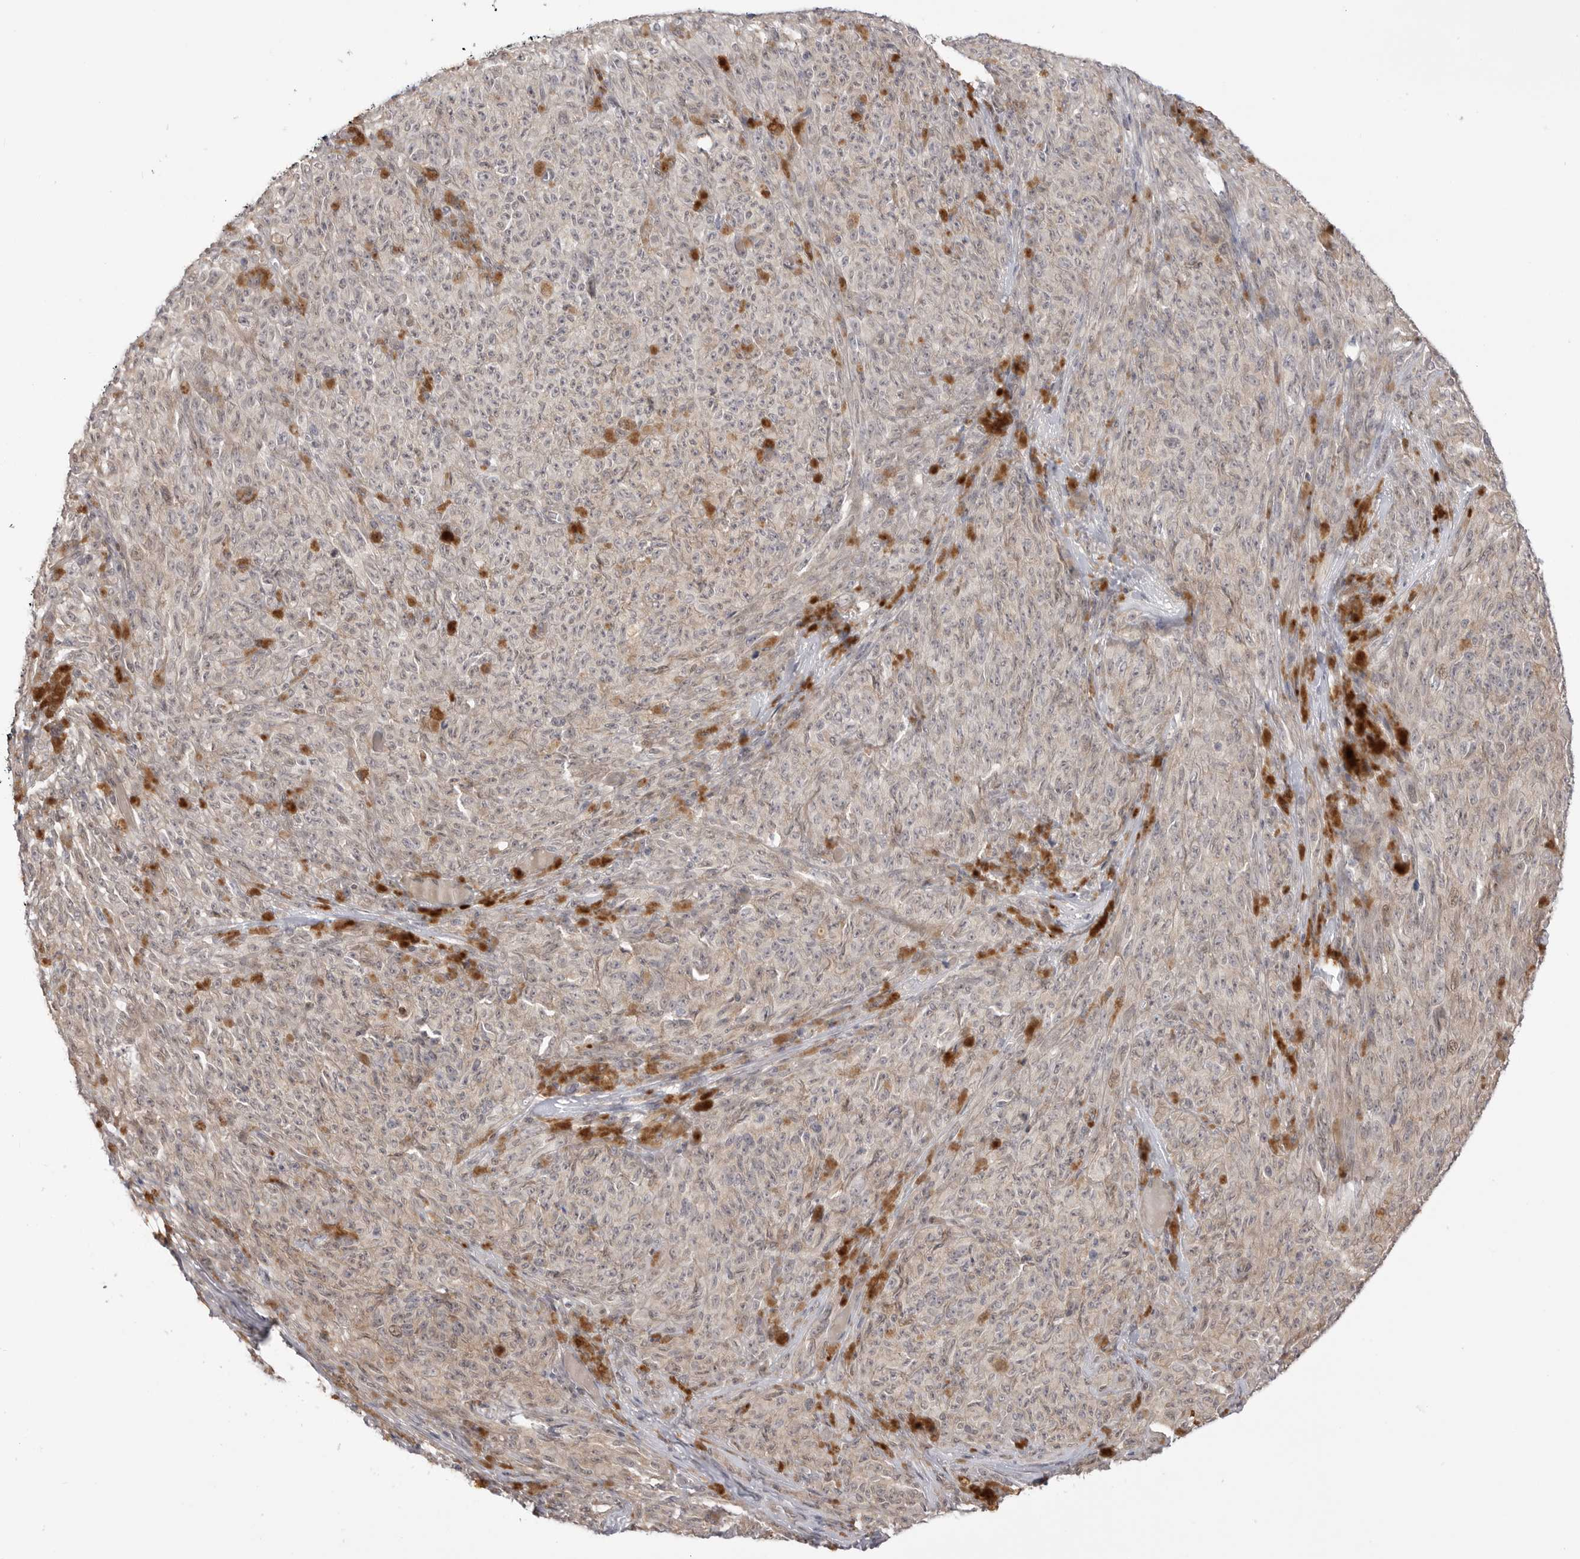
{"staining": {"intensity": "negative", "quantity": "none", "location": "none"}, "tissue": "melanoma", "cell_type": "Tumor cells", "image_type": "cancer", "snomed": [{"axis": "morphology", "description": "Malignant melanoma, NOS"}, {"axis": "topography", "description": "Skin"}], "caption": "Immunohistochemistry (IHC) micrograph of neoplastic tissue: melanoma stained with DAB (3,3'-diaminobenzidine) exhibits no significant protein positivity in tumor cells.", "gene": "GGT6", "patient": {"sex": "female", "age": 82}}